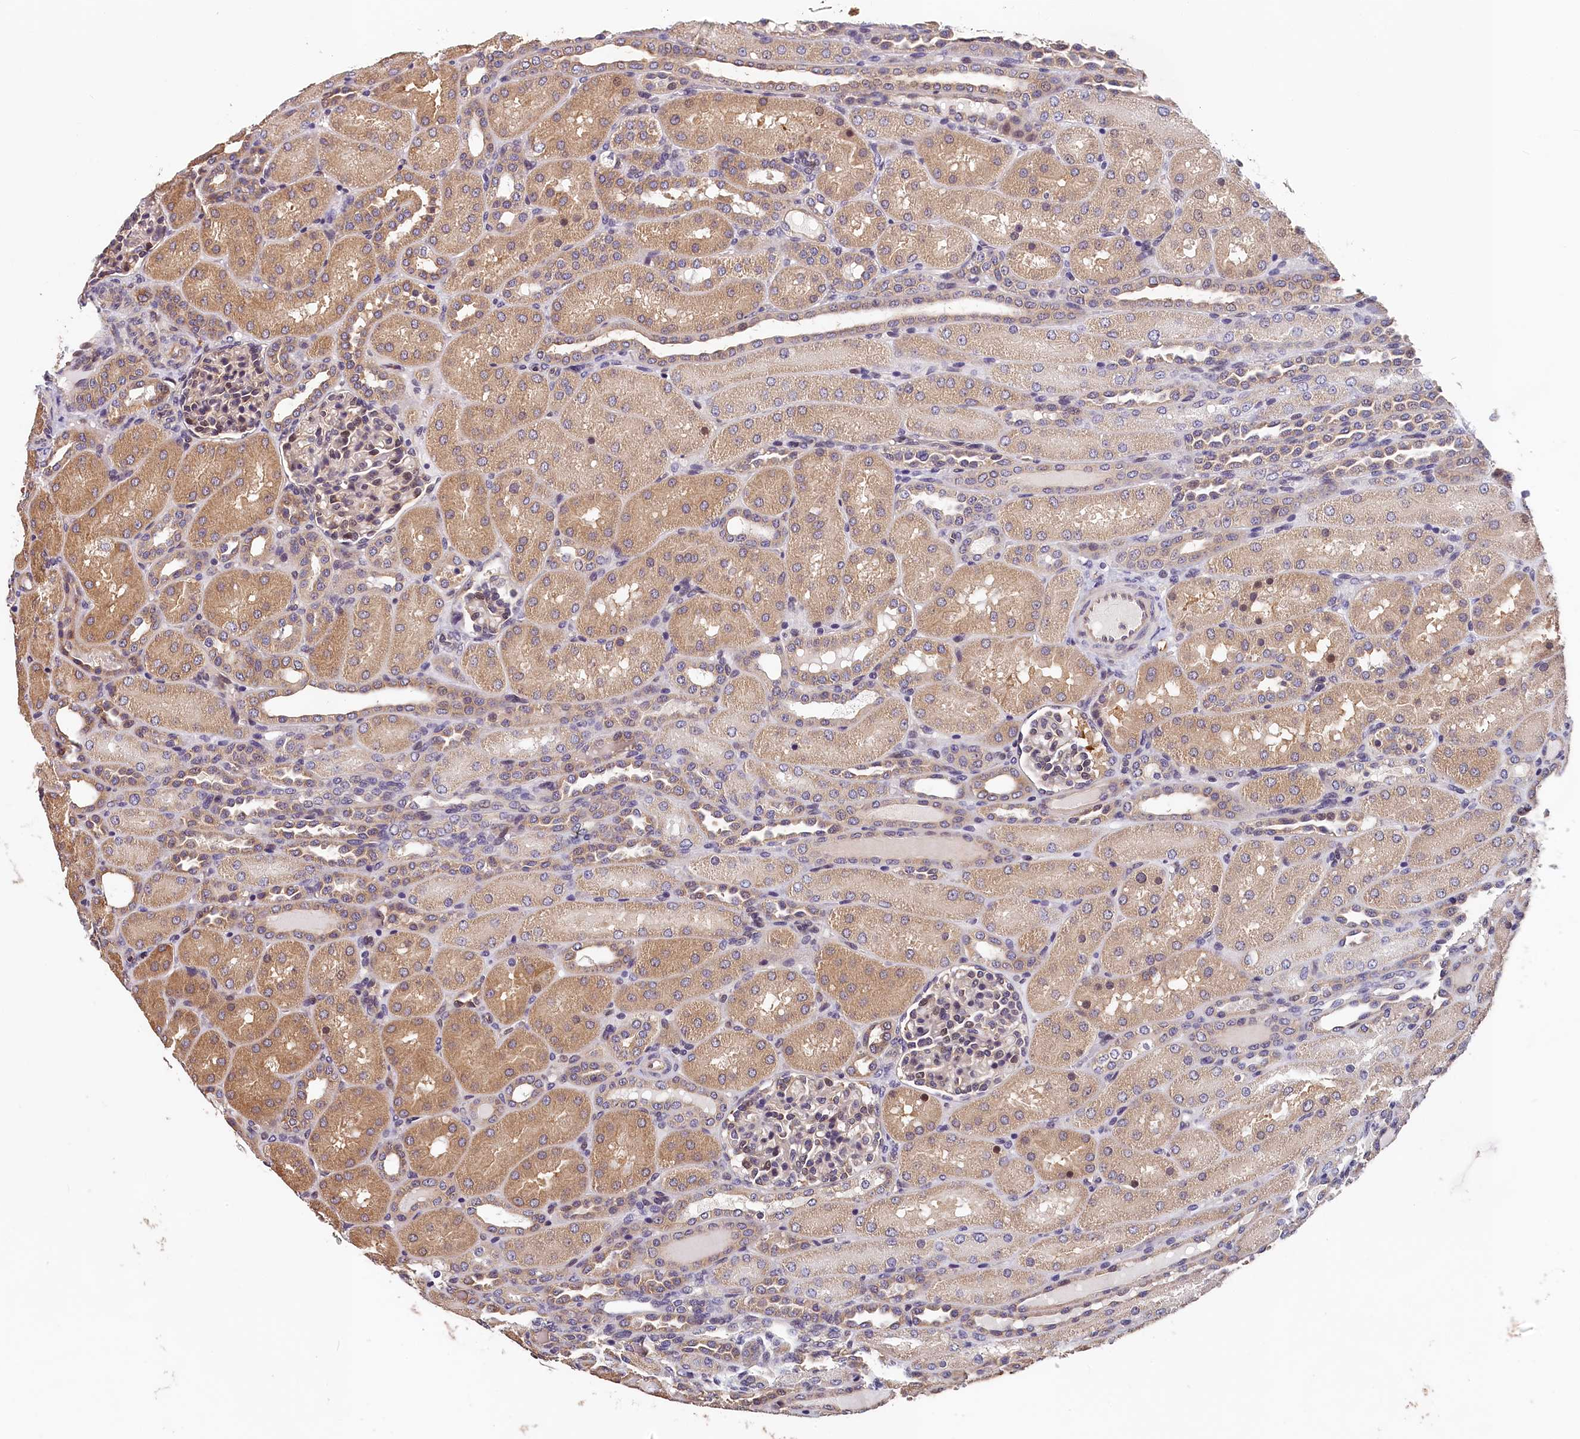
{"staining": {"intensity": "moderate", "quantity": "<25%", "location": "nuclear"}, "tissue": "kidney", "cell_type": "Cells in glomeruli", "image_type": "normal", "snomed": [{"axis": "morphology", "description": "Normal tissue, NOS"}, {"axis": "topography", "description": "Kidney"}], "caption": "Moderate nuclear protein expression is identified in approximately <25% of cells in glomeruli in kidney.", "gene": "TMEM116", "patient": {"sex": "male", "age": 1}}